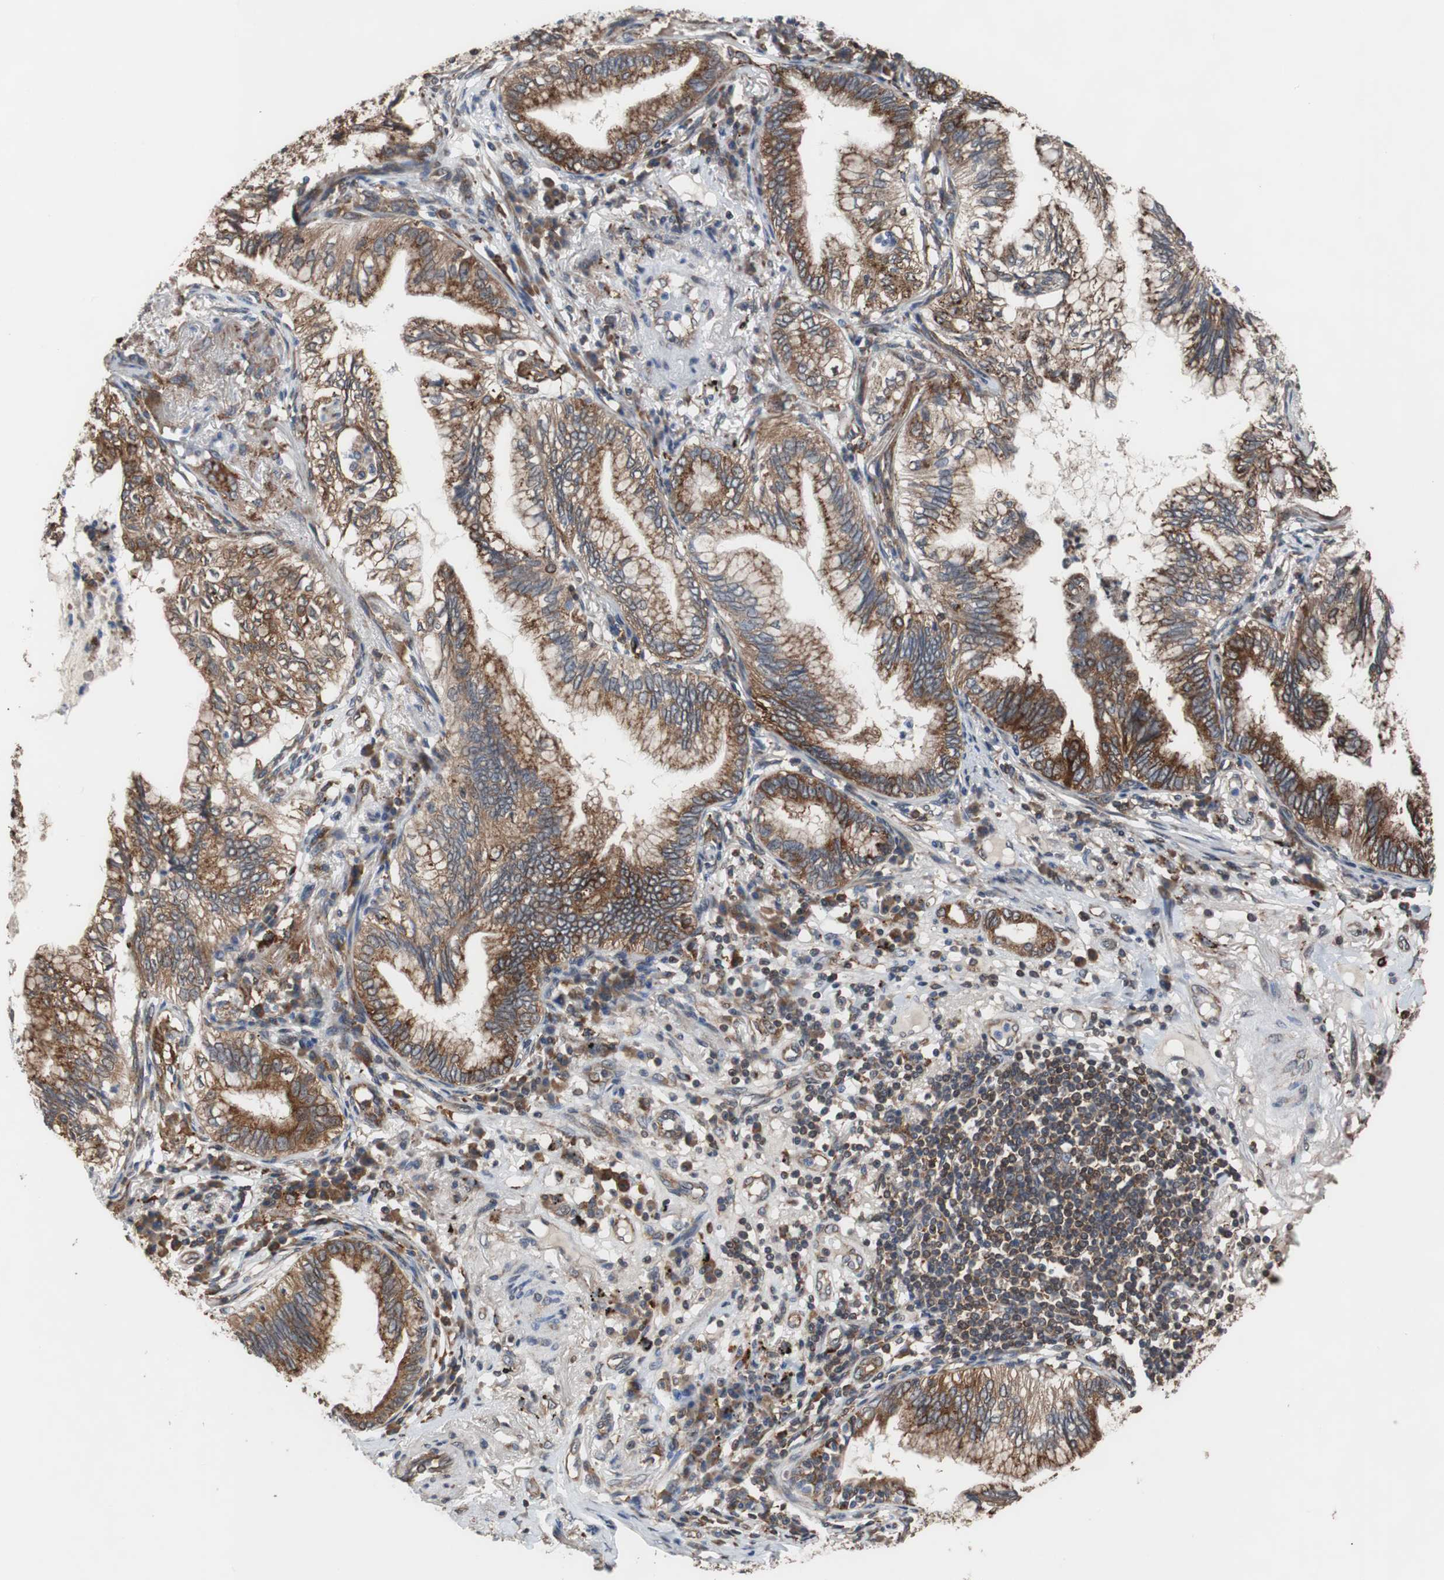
{"staining": {"intensity": "strong", "quantity": ">75%", "location": "cytoplasmic/membranous"}, "tissue": "lung cancer", "cell_type": "Tumor cells", "image_type": "cancer", "snomed": [{"axis": "morphology", "description": "Adenocarcinoma, NOS"}, {"axis": "topography", "description": "Lung"}], "caption": "Immunohistochemical staining of lung cancer (adenocarcinoma) reveals high levels of strong cytoplasmic/membranous positivity in approximately >75% of tumor cells.", "gene": "USP10", "patient": {"sex": "female", "age": 70}}